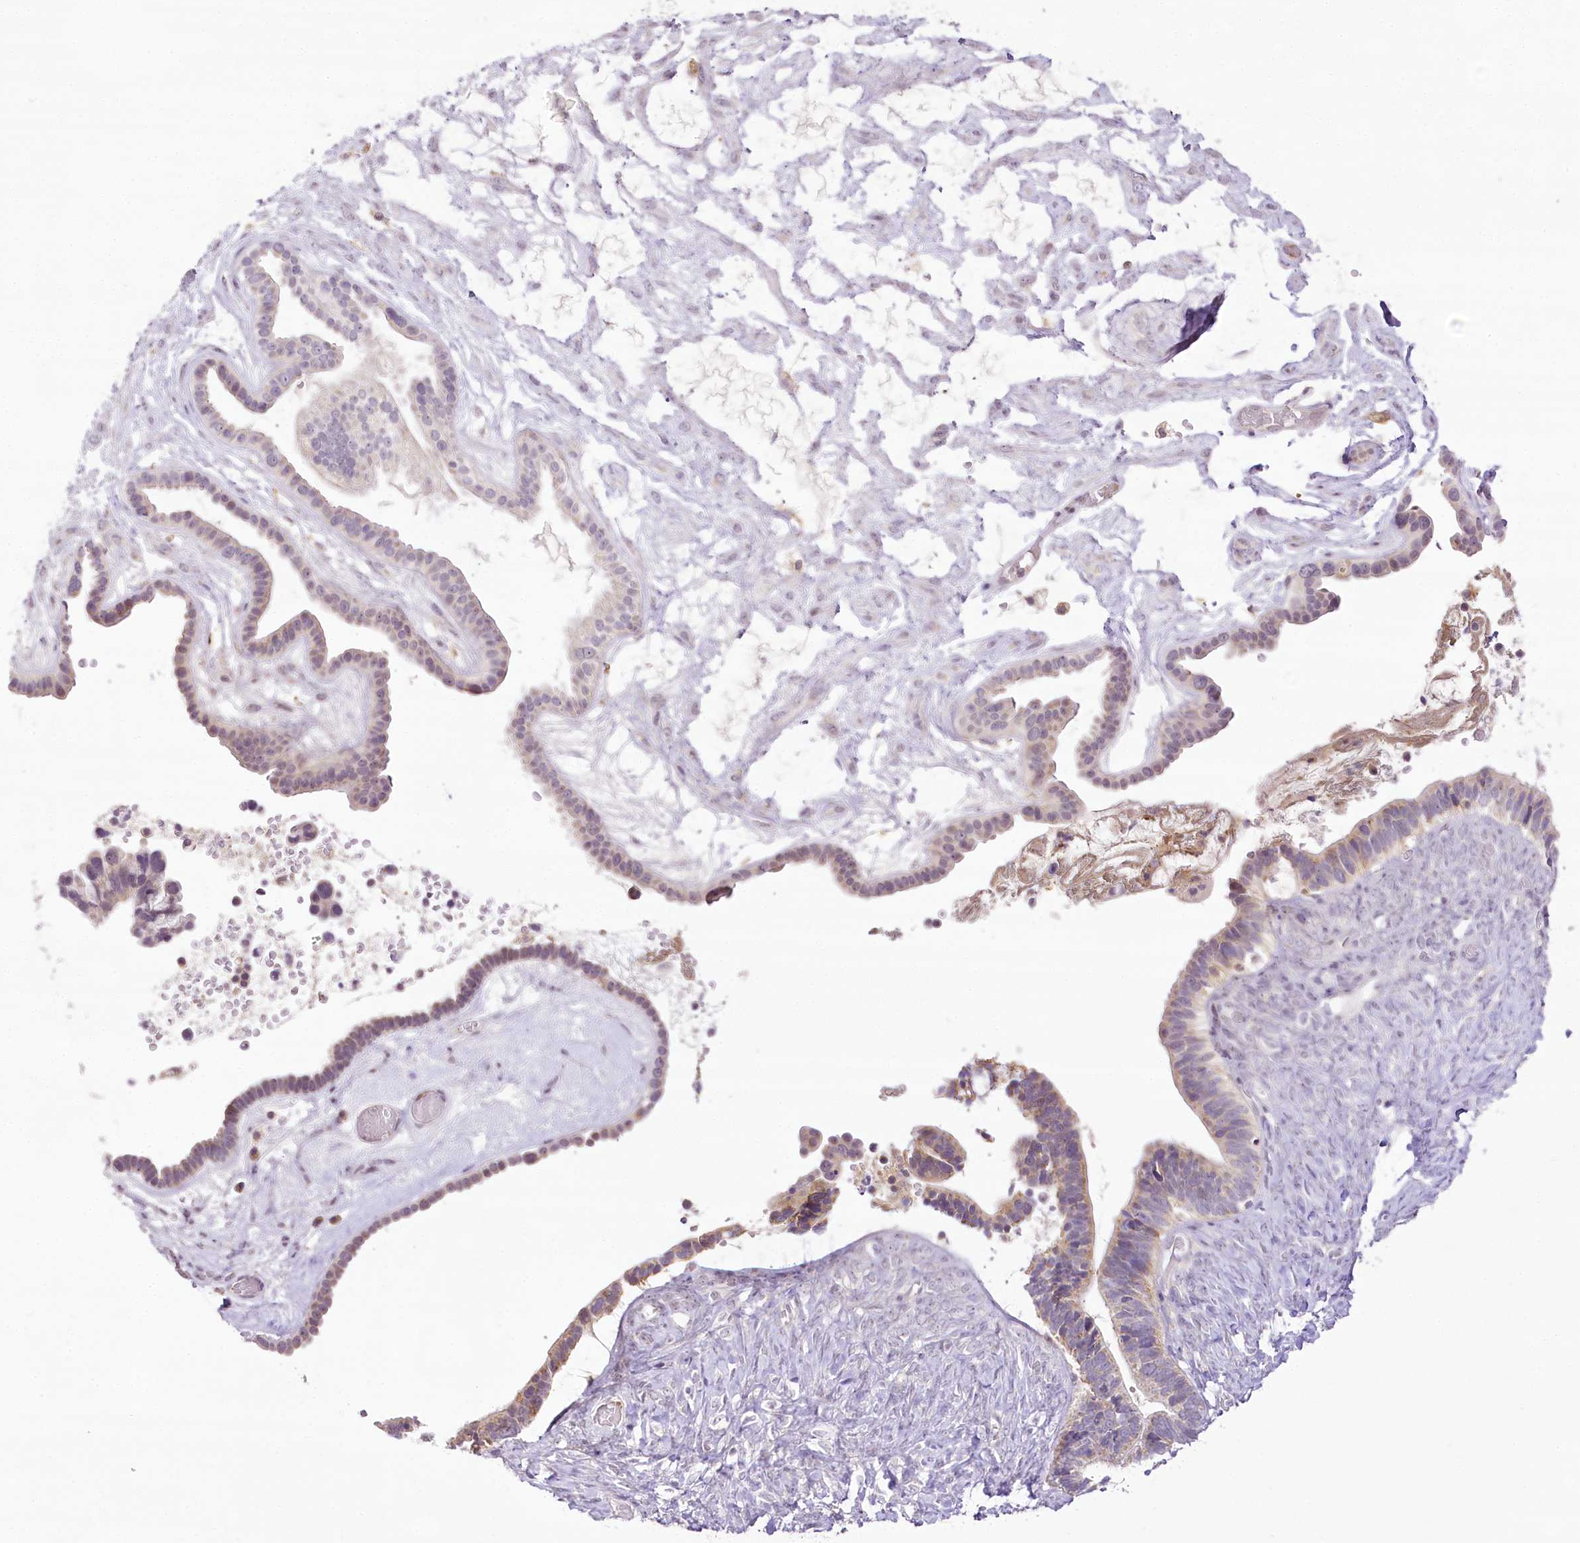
{"staining": {"intensity": "weak", "quantity": "25%-75%", "location": "cytoplasmic/membranous"}, "tissue": "ovarian cancer", "cell_type": "Tumor cells", "image_type": "cancer", "snomed": [{"axis": "morphology", "description": "Cystadenocarcinoma, serous, NOS"}, {"axis": "topography", "description": "Ovary"}], "caption": "Immunohistochemical staining of human ovarian cancer shows low levels of weak cytoplasmic/membranous protein staining in about 25%-75% of tumor cells. (DAB (3,3'-diaminobenzidine) = brown stain, brightfield microscopy at high magnification).", "gene": "CCDC30", "patient": {"sex": "female", "age": 56}}